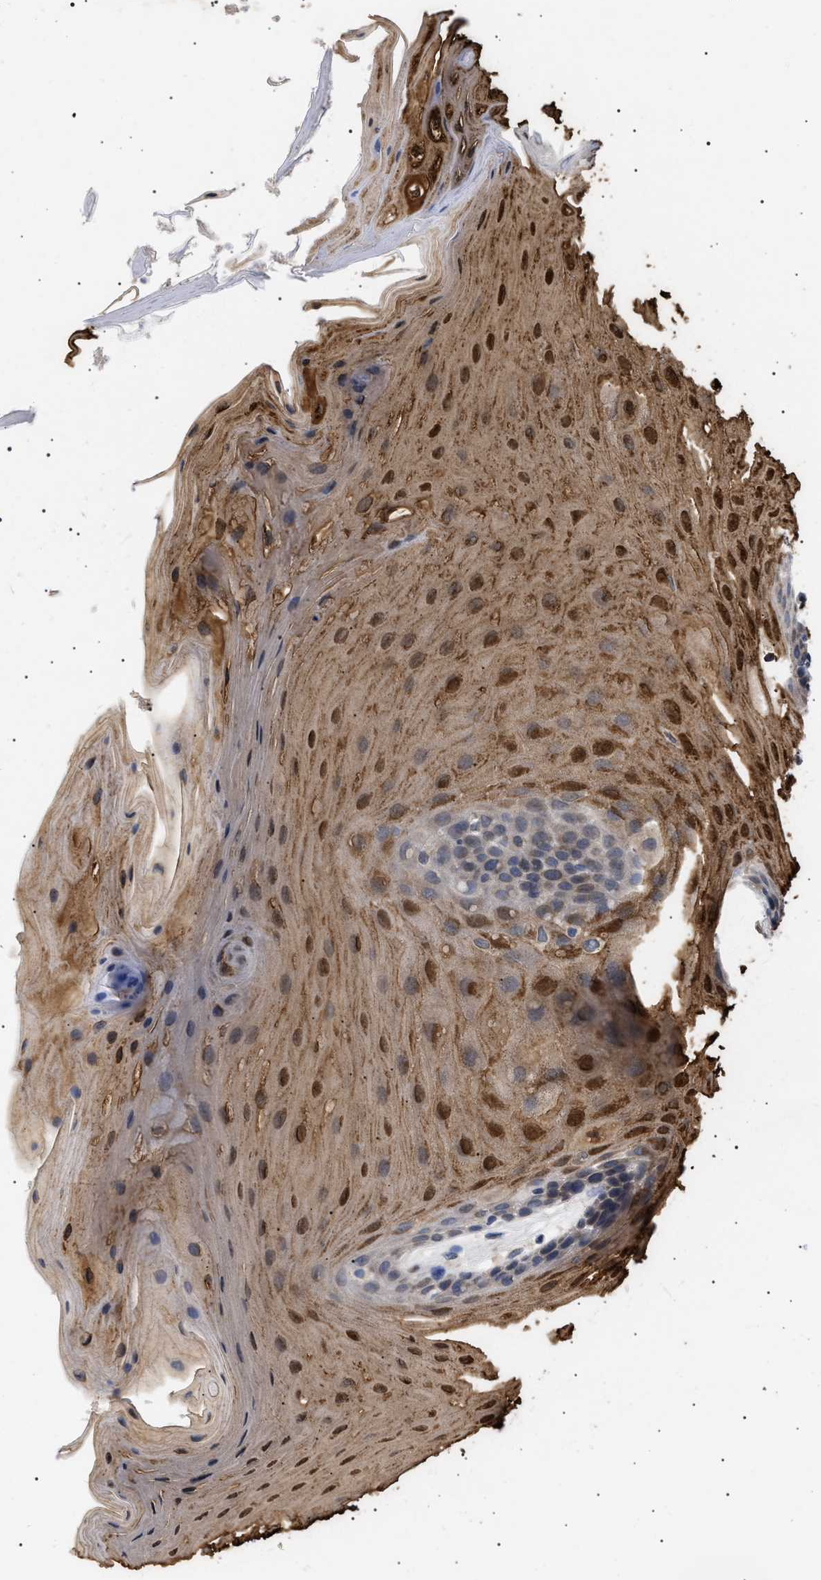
{"staining": {"intensity": "strong", "quantity": "<25%", "location": "cytoplasmic/membranous,nuclear"}, "tissue": "oral mucosa", "cell_type": "Squamous epithelial cells", "image_type": "normal", "snomed": [{"axis": "morphology", "description": "Normal tissue, NOS"}, {"axis": "morphology", "description": "Squamous cell carcinoma, NOS"}, {"axis": "topography", "description": "Oral tissue"}, {"axis": "topography", "description": "Head-Neck"}], "caption": "Strong cytoplasmic/membranous,nuclear positivity is present in about <25% of squamous epithelial cells in benign oral mucosa.", "gene": "NUP93", "patient": {"sex": "male", "age": 71}}